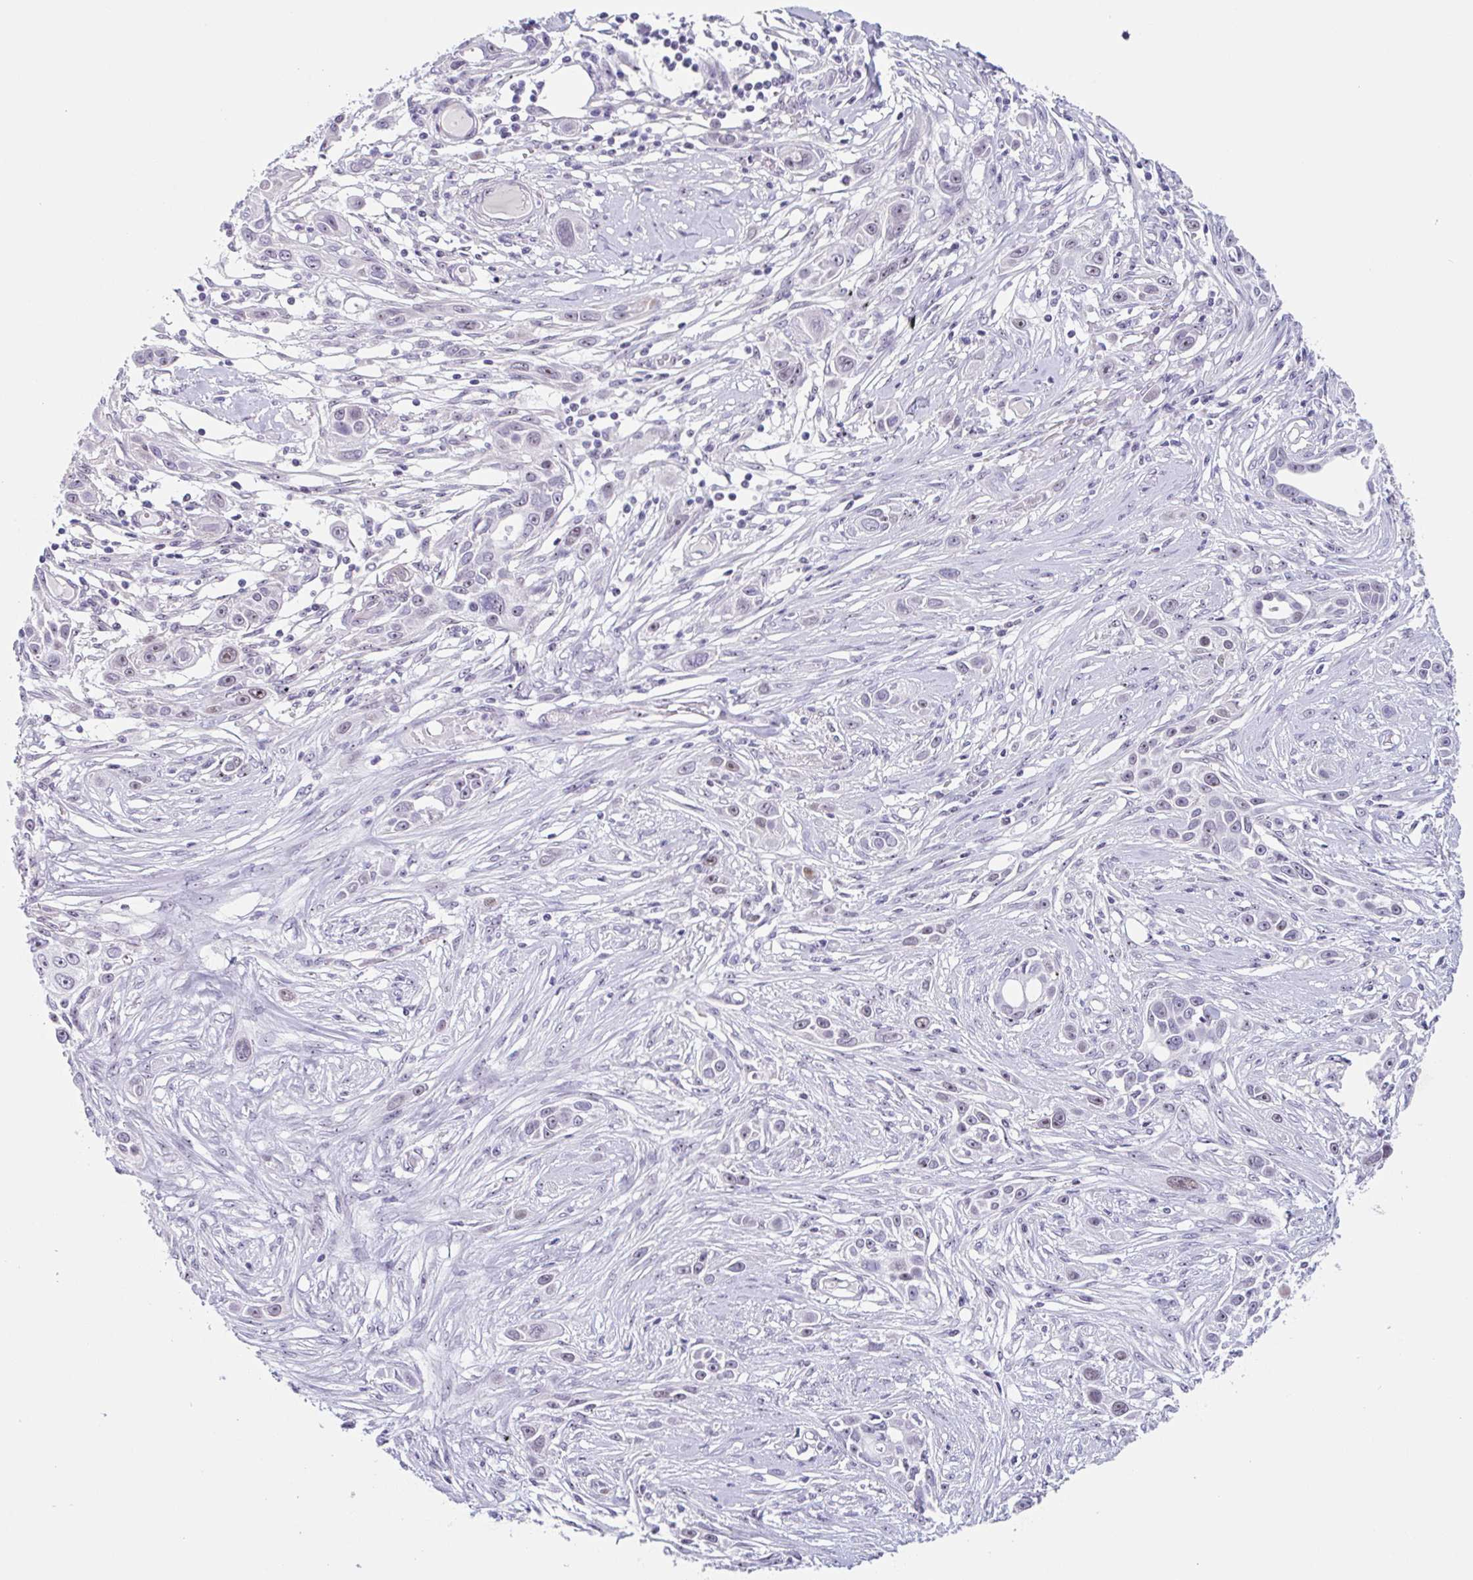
{"staining": {"intensity": "moderate", "quantity": "25%-75%", "location": "nuclear"}, "tissue": "skin cancer", "cell_type": "Tumor cells", "image_type": "cancer", "snomed": [{"axis": "morphology", "description": "Squamous cell carcinoma, NOS"}, {"axis": "topography", "description": "Skin"}], "caption": "Immunohistochemistry (IHC) of human skin cancer demonstrates medium levels of moderate nuclear staining in approximately 25%-75% of tumor cells. The staining was performed using DAB (3,3'-diaminobenzidine) to visualize the protein expression in brown, while the nuclei were stained in blue with hematoxylin (Magnification: 20x).", "gene": "LENG9", "patient": {"sex": "female", "age": 69}}